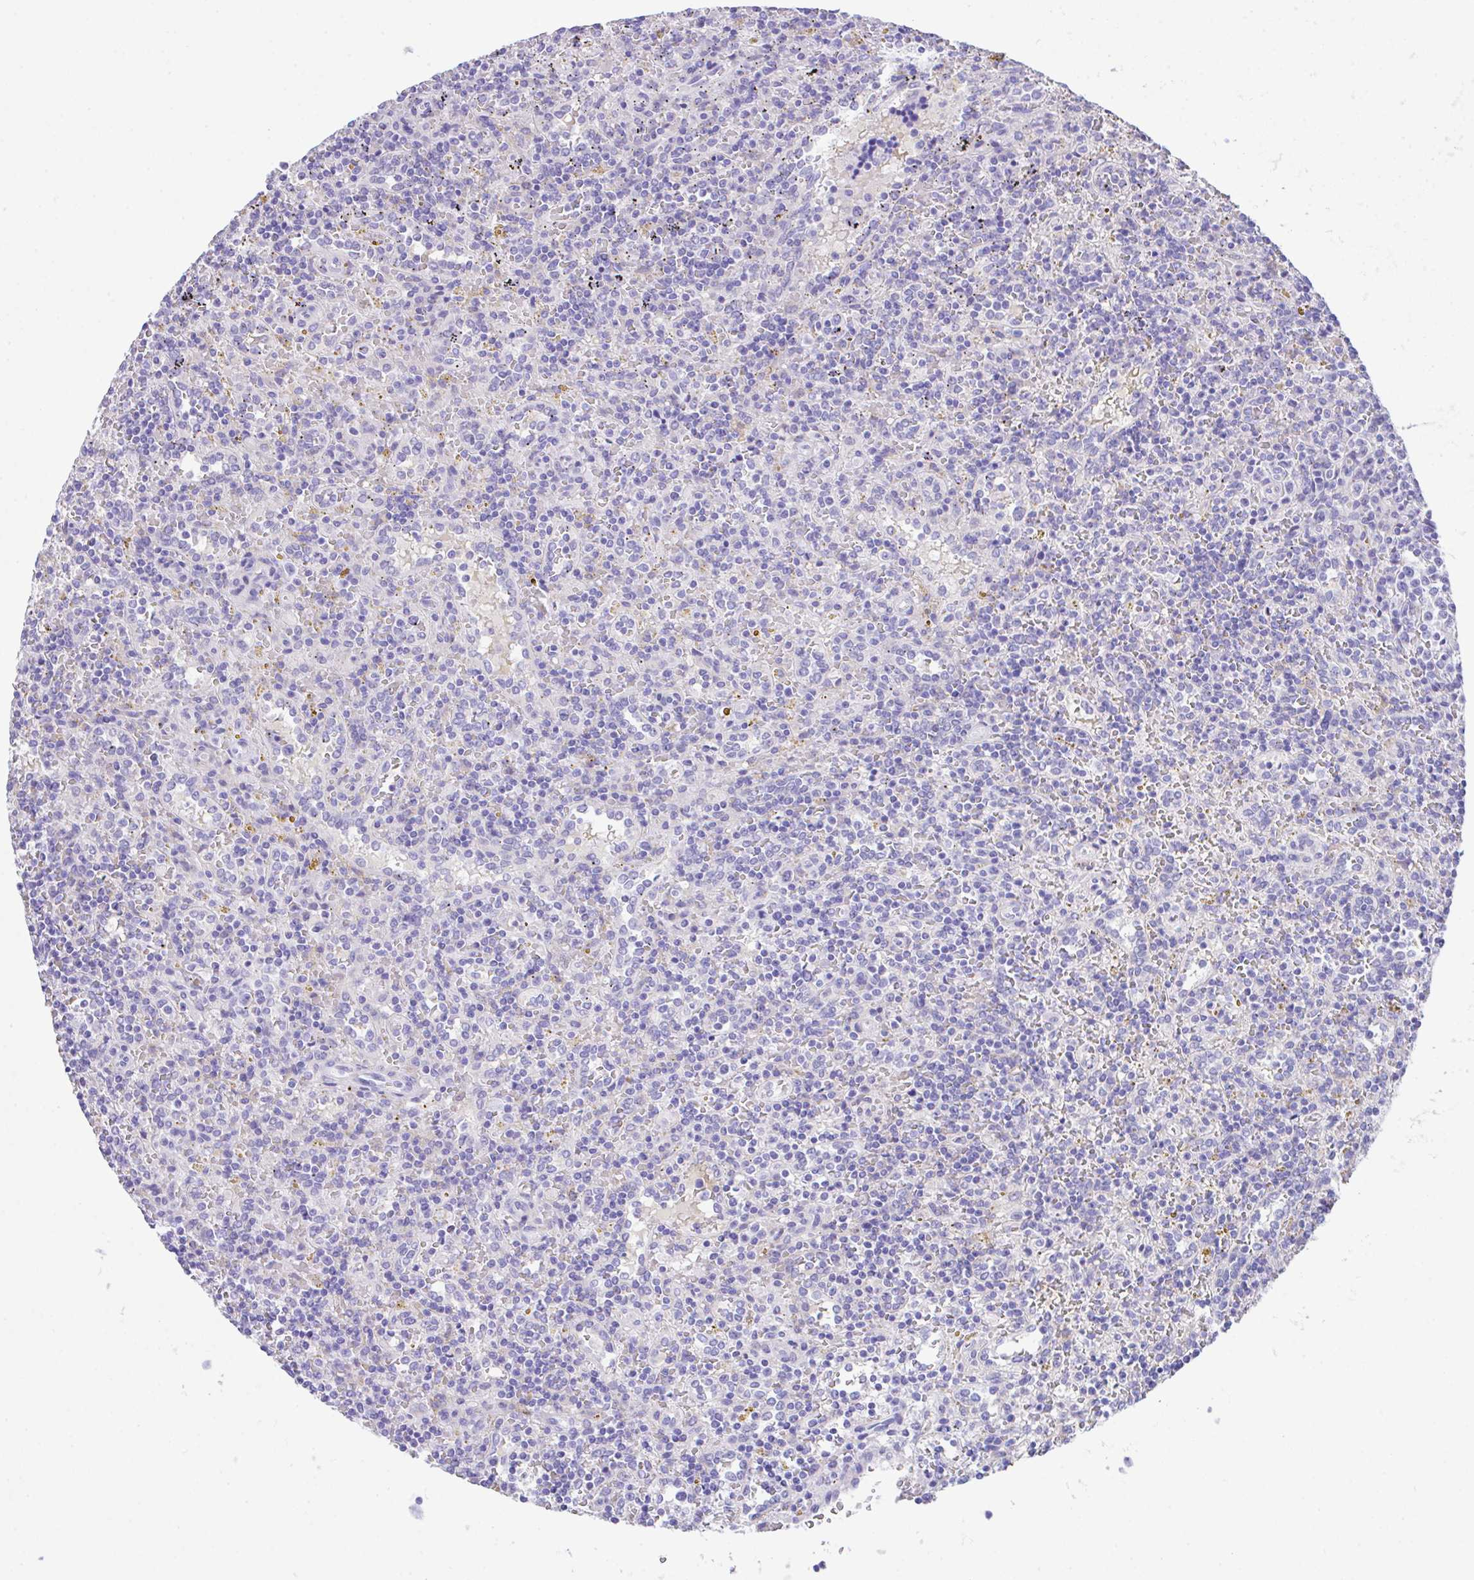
{"staining": {"intensity": "negative", "quantity": "none", "location": "none"}, "tissue": "lymphoma", "cell_type": "Tumor cells", "image_type": "cancer", "snomed": [{"axis": "morphology", "description": "Malignant lymphoma, non-Hodgkin's type, Low grade"}, {"axis": "topography", "description": "Spleen"}], "caption": "There is no significant expression in tumor cells of low-grade malignant lymphoma, non-Hodgkin's type.", "gene": "SLC16A6", "patient": {"sex": "male", "age": 67}}